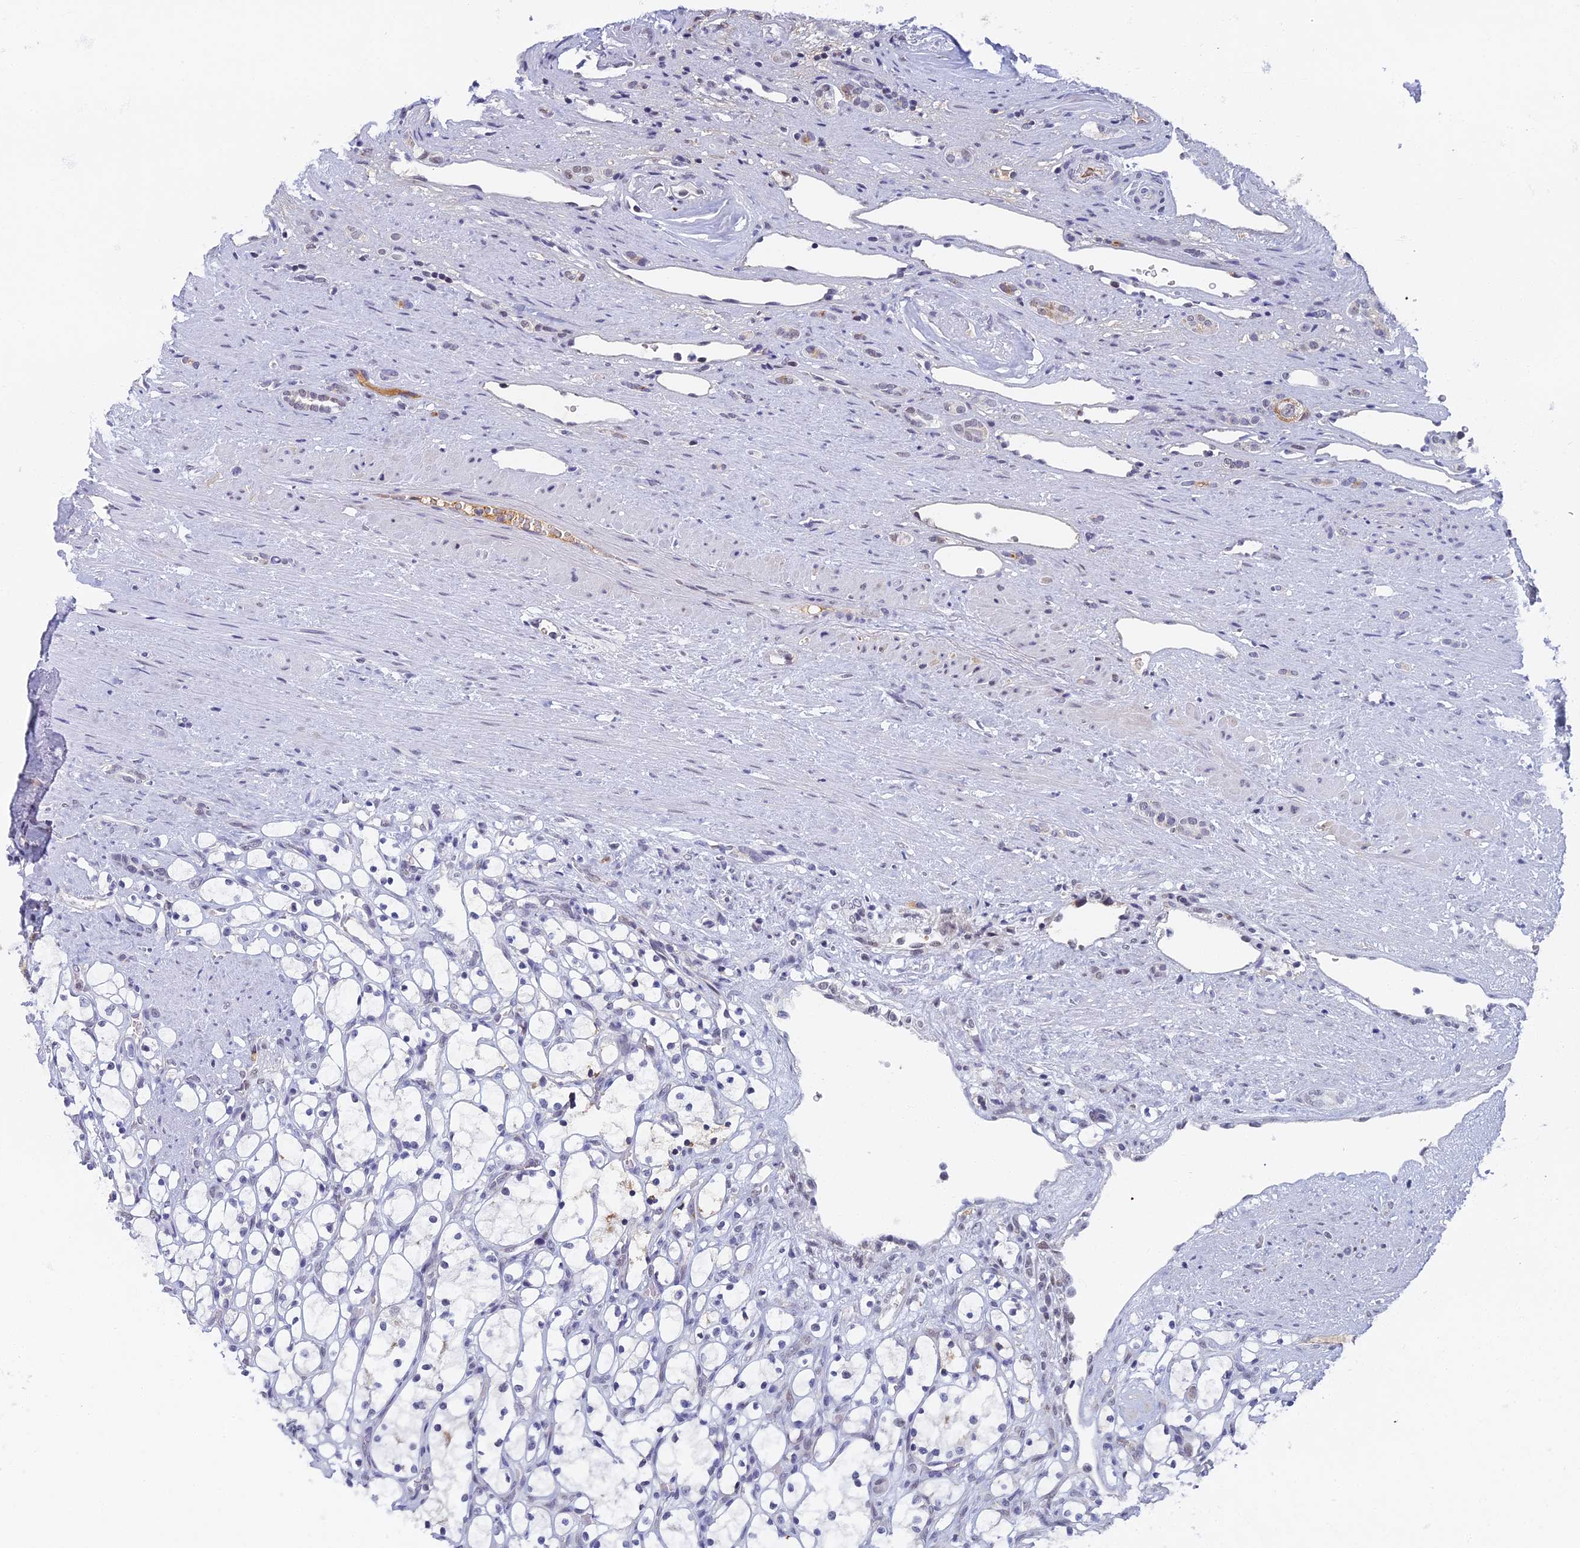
{"staining": {"intensity": "negative", "quantity": "none", "location": "none"}, "tissue": "renal cancer", "cell_type": "Tumor cells", "image_type": "cancer", "snomed": [{"axis": "morphology", "description": "Adenocarcinoma, NOS"}, {"axis": "topography", "description": "Kidney"}], "caption": "Immunohistochemistry of human adenocarcinoma (renal) shows no staining in tumor cells.", "gene": "TAF13", "patient": {"sex": "female", "age": 69}}